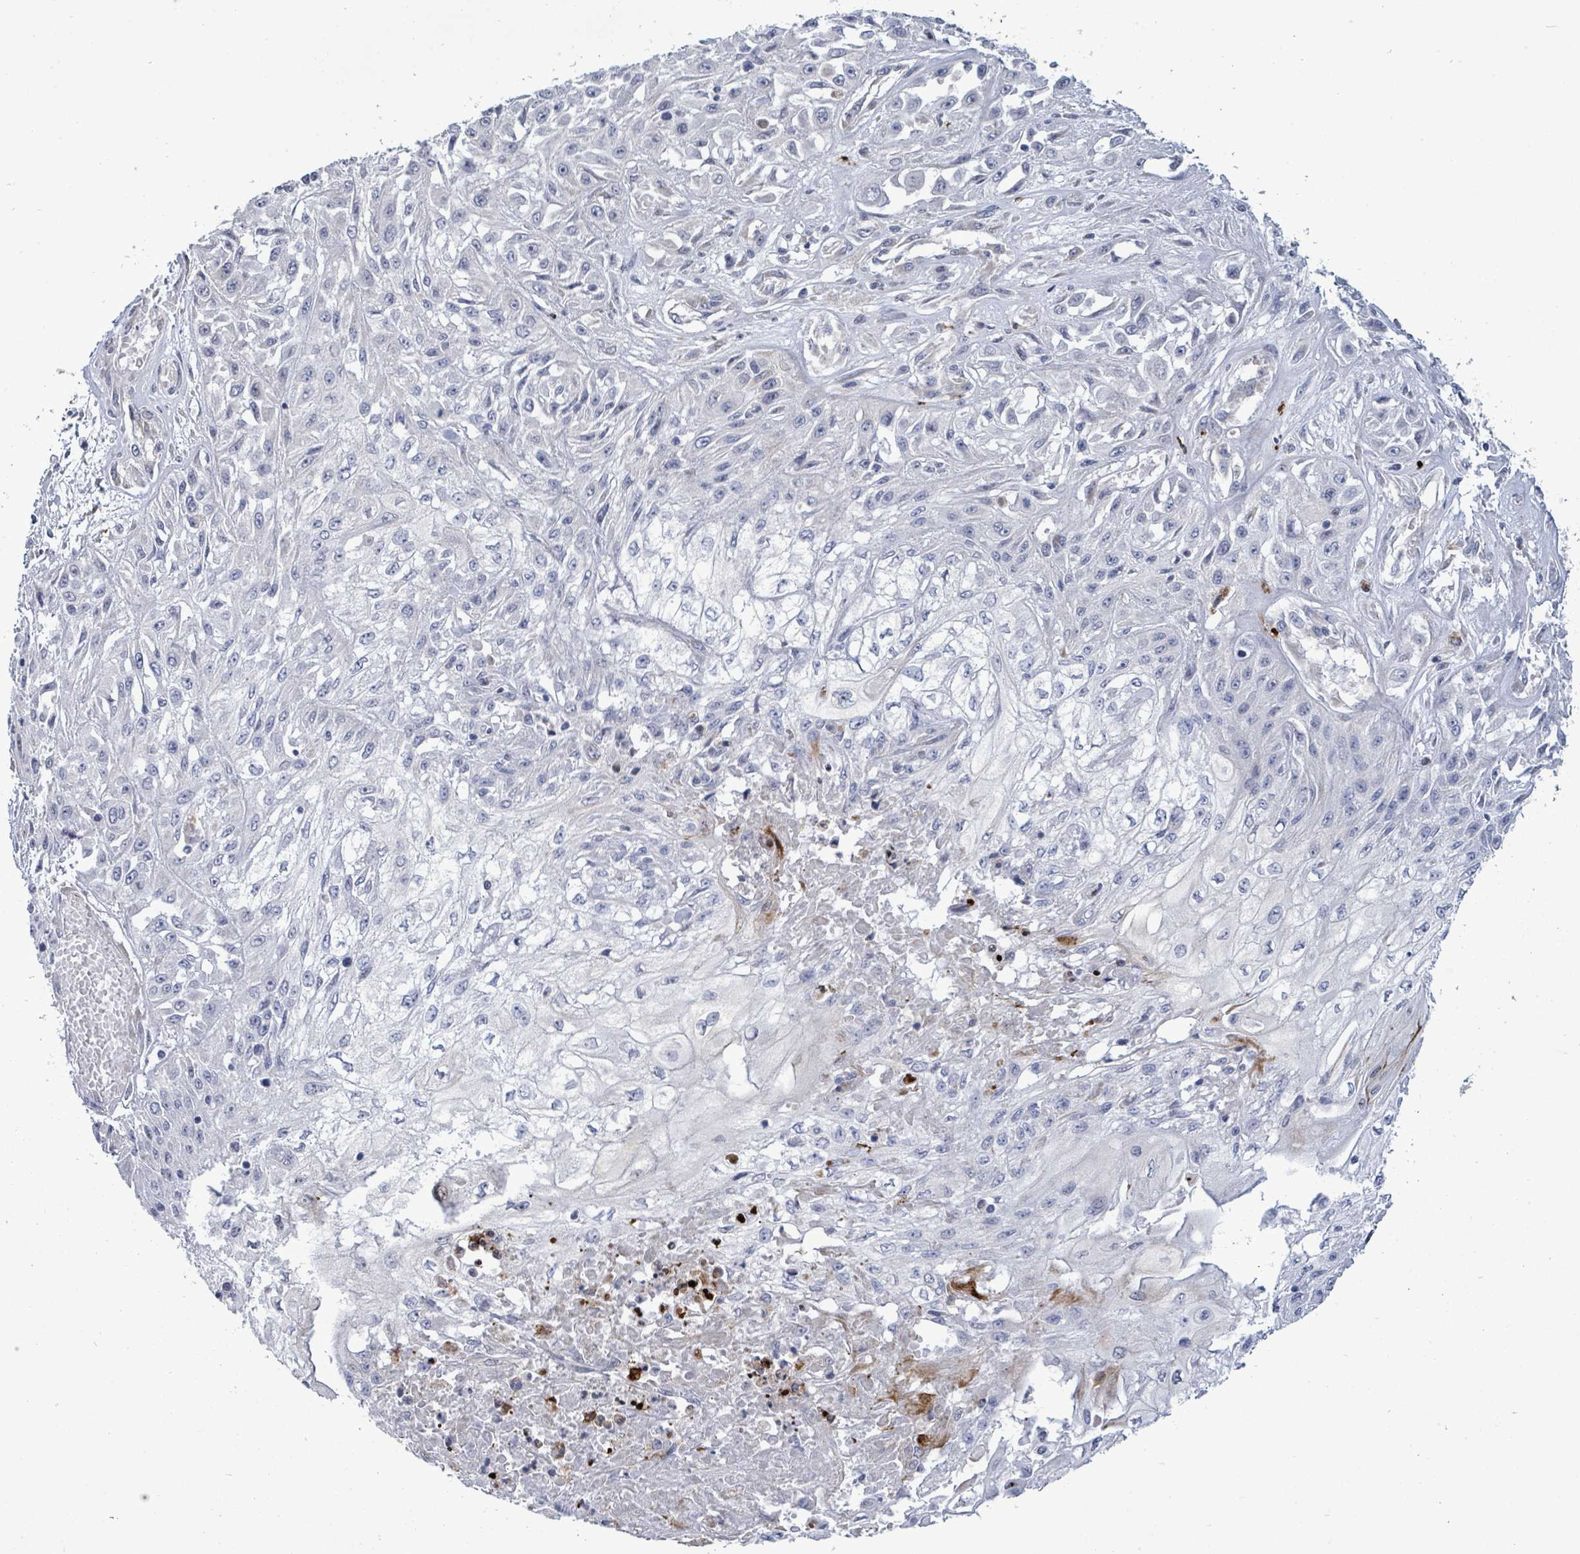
{"staining": {"intensity": "negative", "quantity": "none", "location": "none"}, "tissue": "skin cancer", "cell_type": "Tumor cells", "image_type": "cancer", "snomed": [{"axis": "morphology", "description": "Squamous cell carcinoma, NOS"}, {"axis": "morphology", "description": "Squamous cell carcinoma, metastatic, NOS"}, {"axis": "topography", "description": "Skin"}, {"axis": "topography", "description": "Lymph node"}], "caption": "This is an immunohistochemistry (IHC) histopathology image of skin cancer (squamous cell carcinoma). There is no positivity in tumor cells.", "gene": "SAR1A", "patient": {"sex": "male", "age": 75}}